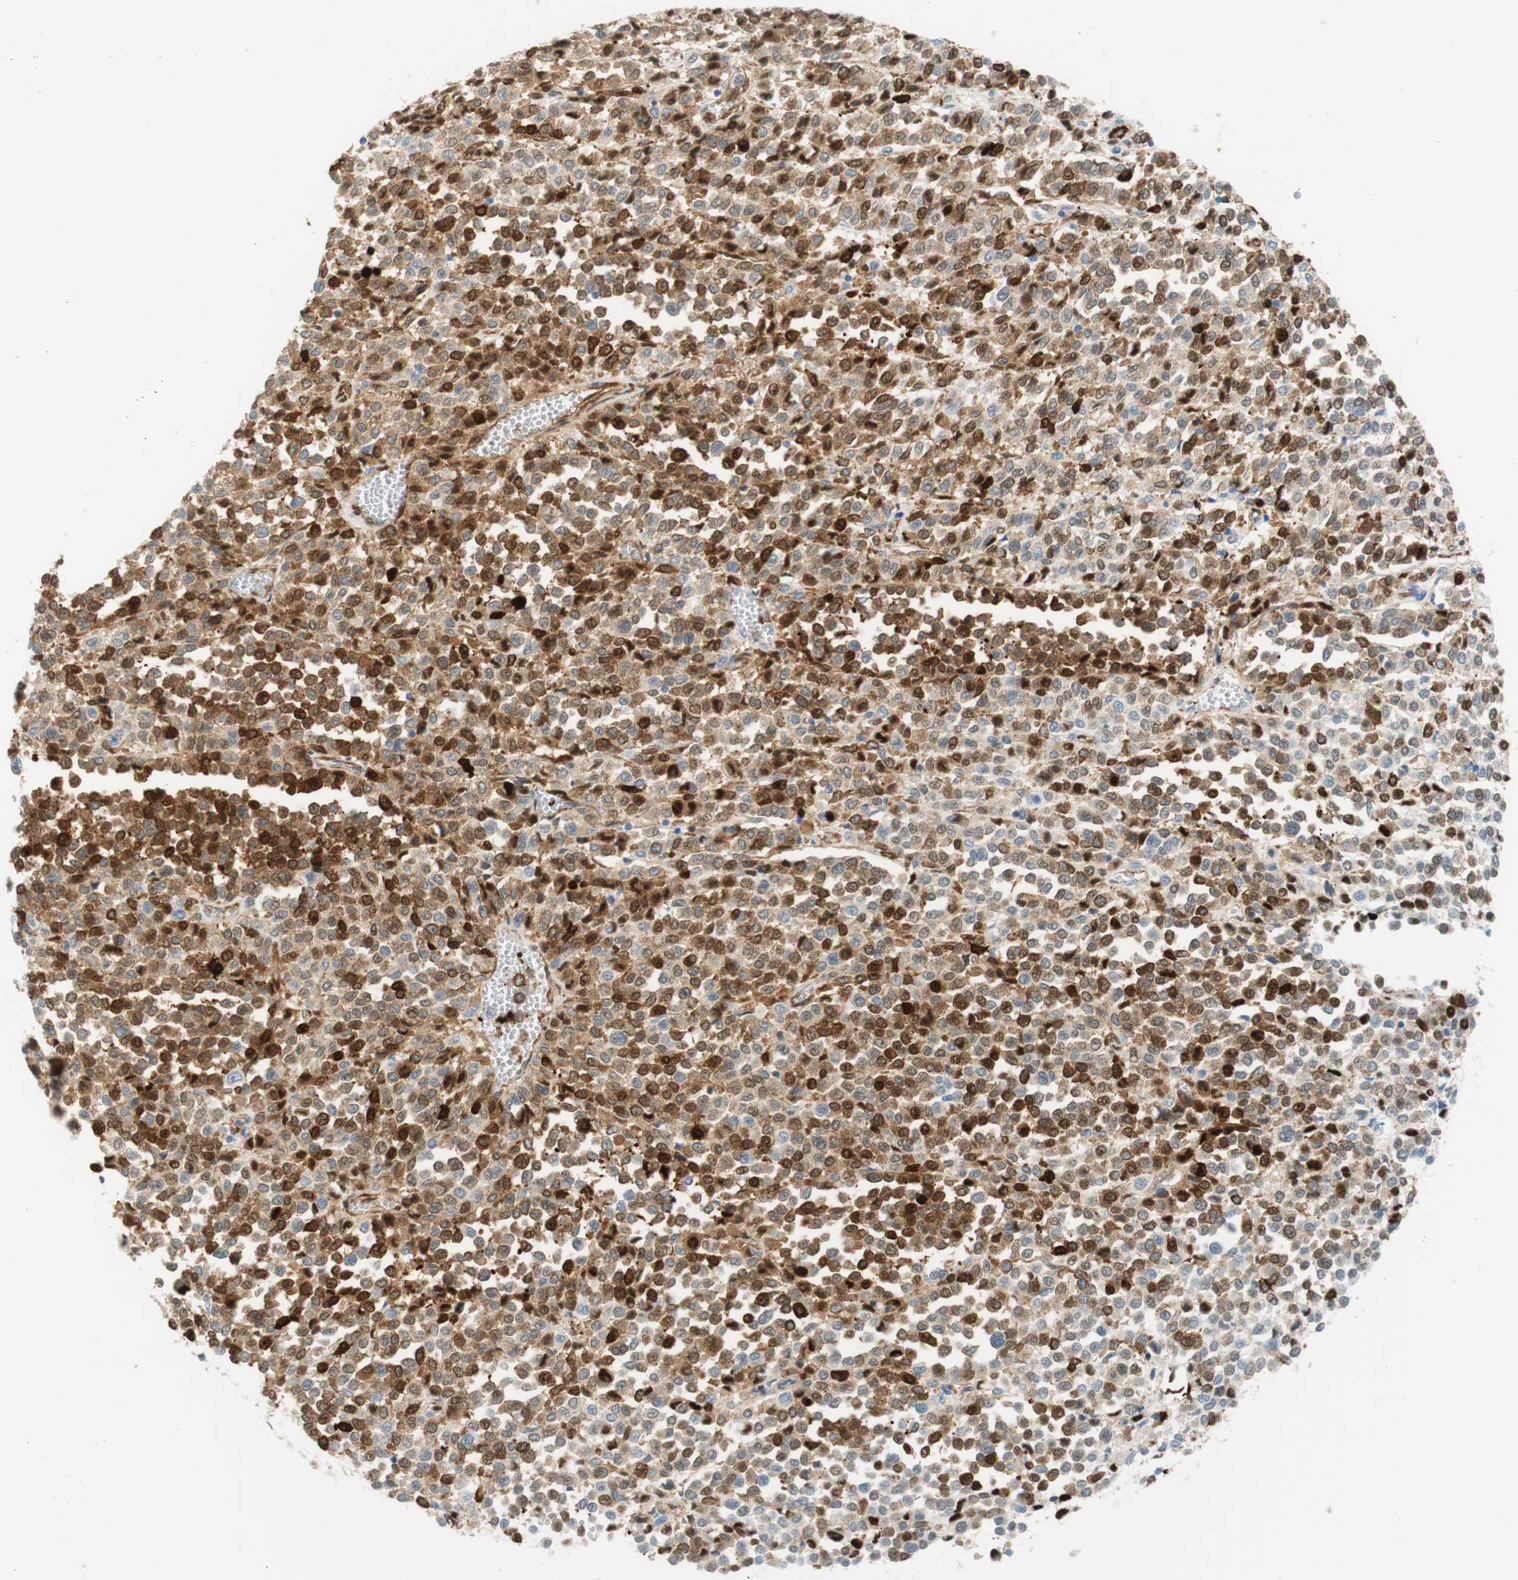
{"staining": {"intensity": "strong", "quantity": "25%-75%", "location": "cytoplasmic/membranous,nuclear"}, "tissue": "melanoma", "cell_type": "Tumor cells", "image_type": "cancer", "snomed": [{"axis": "morphology", "description": "Malignant melanoma, Metastatic site"}, {"axis": "topography", "description": "Pancreas"}], "caption": "Immunohistochemistry (IHC) photomicrograph of neoplastic tissue: human malignant melanoma (metastatic site) stained using IHC shows high levels of strong protein expression localized specifically in the cytoplasmic/membranous and nuclear of tumor cells, appearing as a cytoplasmic/membranous and nuclear brown color.", "gene": "STMN1", "patient": {"sex": "female", "age": 30}}